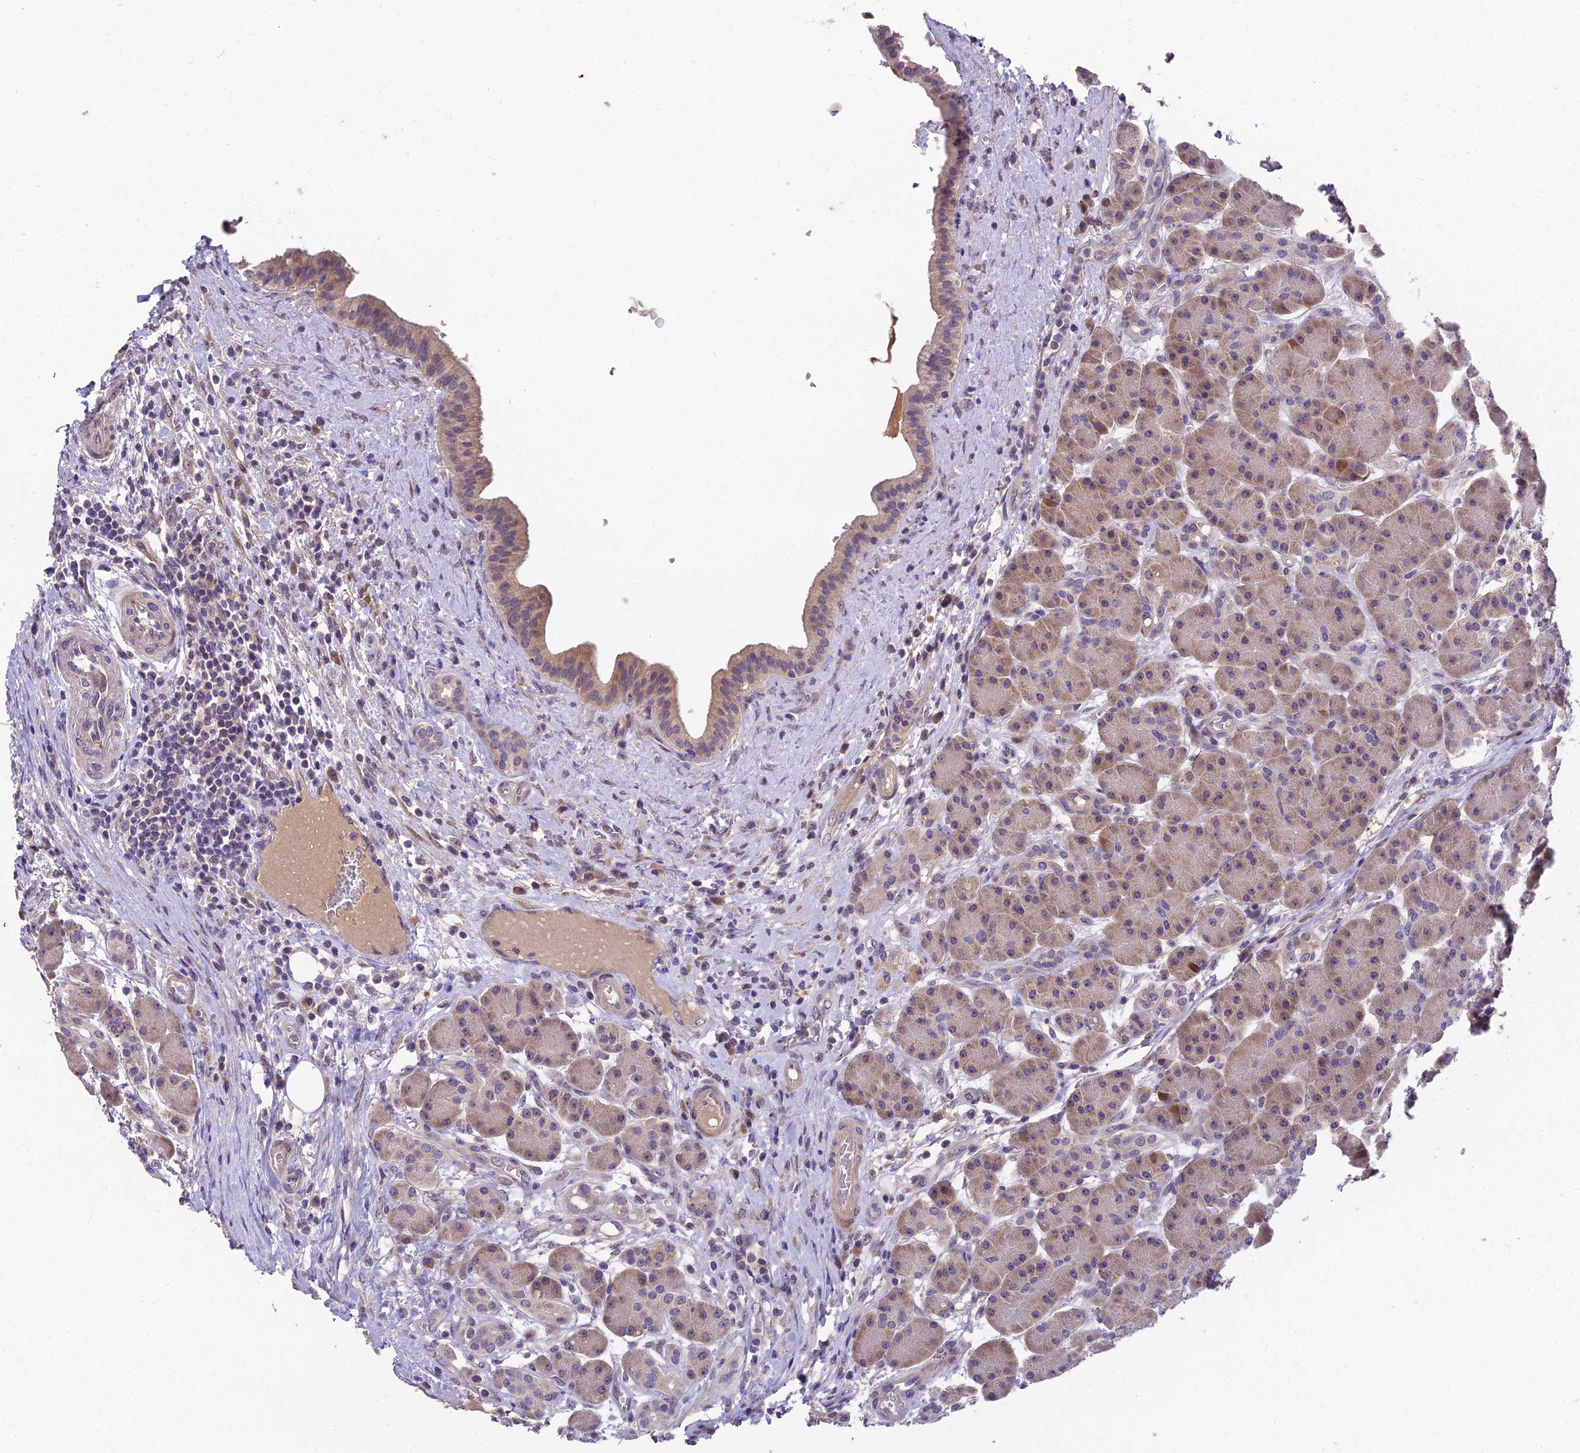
{"staining": {"intensity": "moderate", "quantity": "25%-75%", "location": "cytoplasmic/membranous,nuclear"}, "tissue": "pancreas", "cell_type": "Exocrine glandular cells", "image_type": "normal", "snomed": [{"axis": "morphology", "description": "Normal tissue, NOS"}, {"axis": "topography", "description": "Pancreas"}], "caption": "This histopathology image shows benign pancreas stained with immunohistochemistry (IHC) to label a protein in brown. The cytoplasmic/membranous,nuclear of exocrine glandular cells show moderate positivity for the protein. Nuclei are counter-stained blue.", "gene": "ZNF333", "patient": {"sex": "male", "age": 63}}